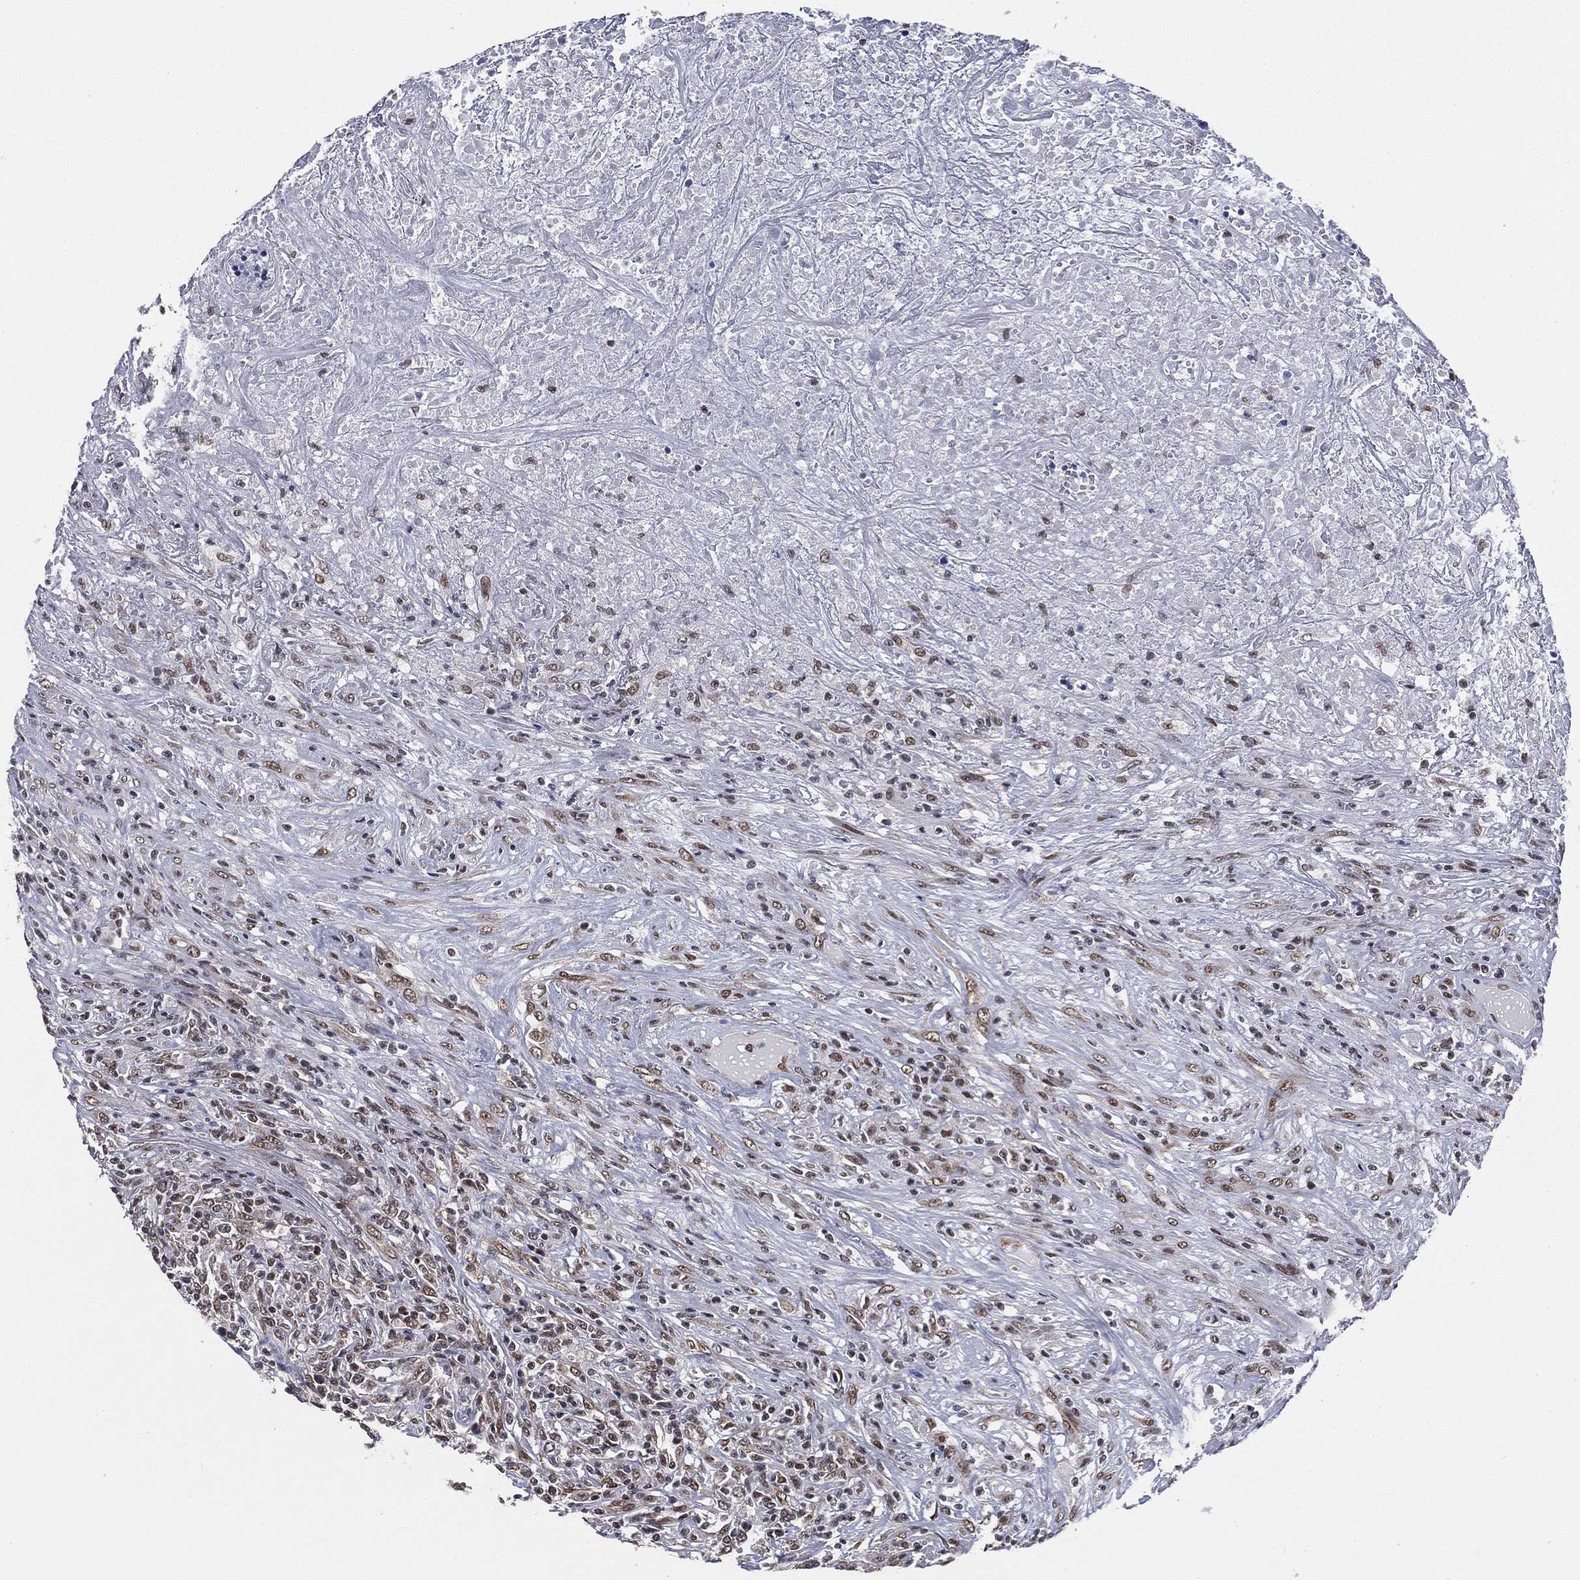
{"staining": {"intensity": "moderate", "quantity": "<25%", "location": "nuclear"}, "tissue": "lymphoma", "cell_type": "Tumor cells", "image_type": "cancer", "snomed": [{"axis": "morphology", "description": "Malignant lymphoma, non-Hodgkin's type, High grade"}, {"axis": "topography", "description": "Lung"}], "caption": "About <25% of tumor cells in human lymphoma reveal moderate nuclear protein expression as visualized by brown immunohistochemical staining.", "gene": "FUBP3", "patient": {"sex": "male", "age": 79}}